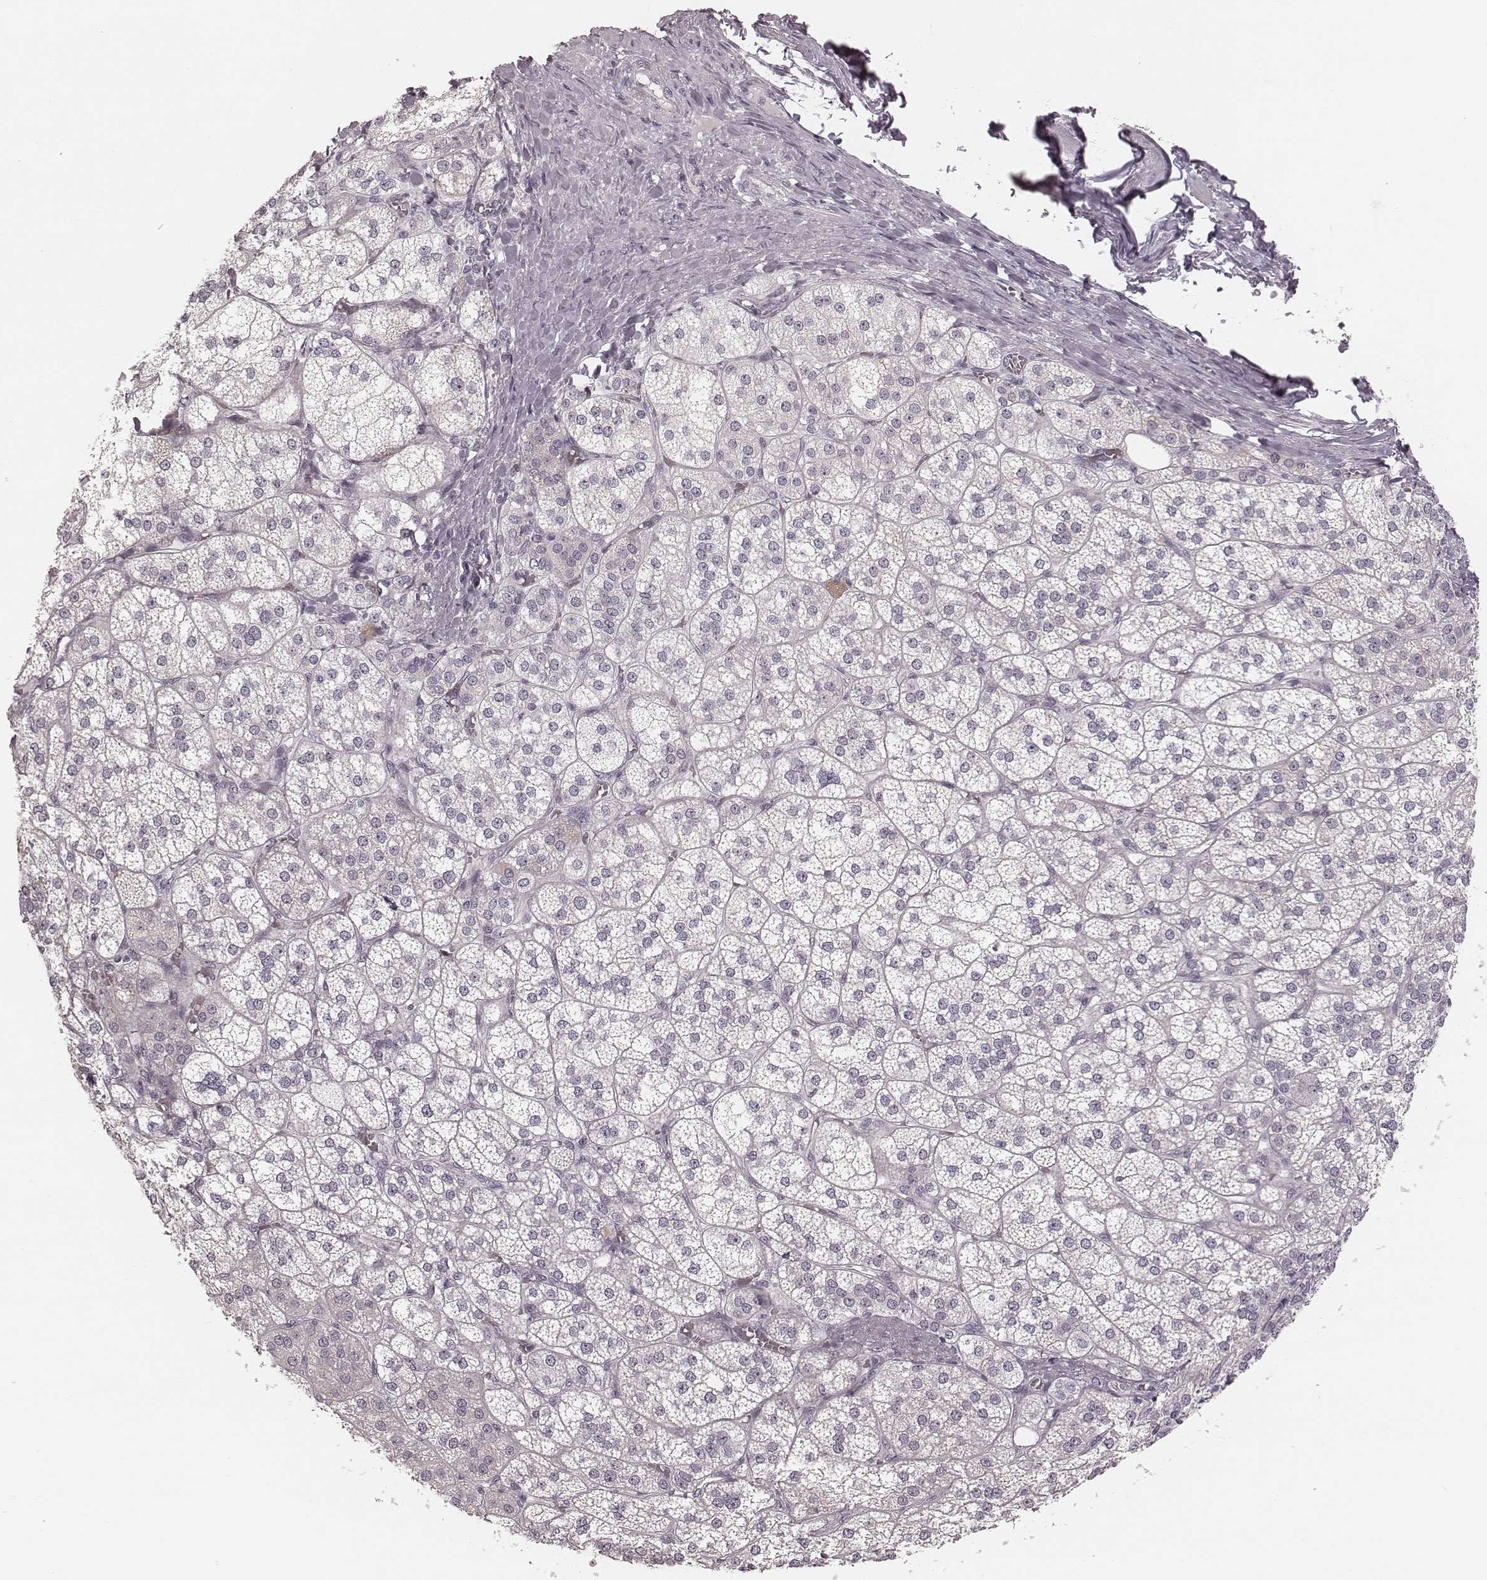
{"staining": {"intensity": "negative", "quantity": "none", "location": "none"}, "tissue": "adrenal gland", "cell_type": "Glandular cells", "image_type": "normal", "snomed": [{"axis": "morphology", "description": "Normal tissue, NOS"}, {"axis": "topography", "description": "Adrenal gland"}], "caption": "Immunohistochemistry histopathology image of normal adrenal gland: adrenal gland stained with DAB reveals no significant protein staining in glandular cells.", "gene": "S100Z", "patient": {"sex": "female", "age": 60}}